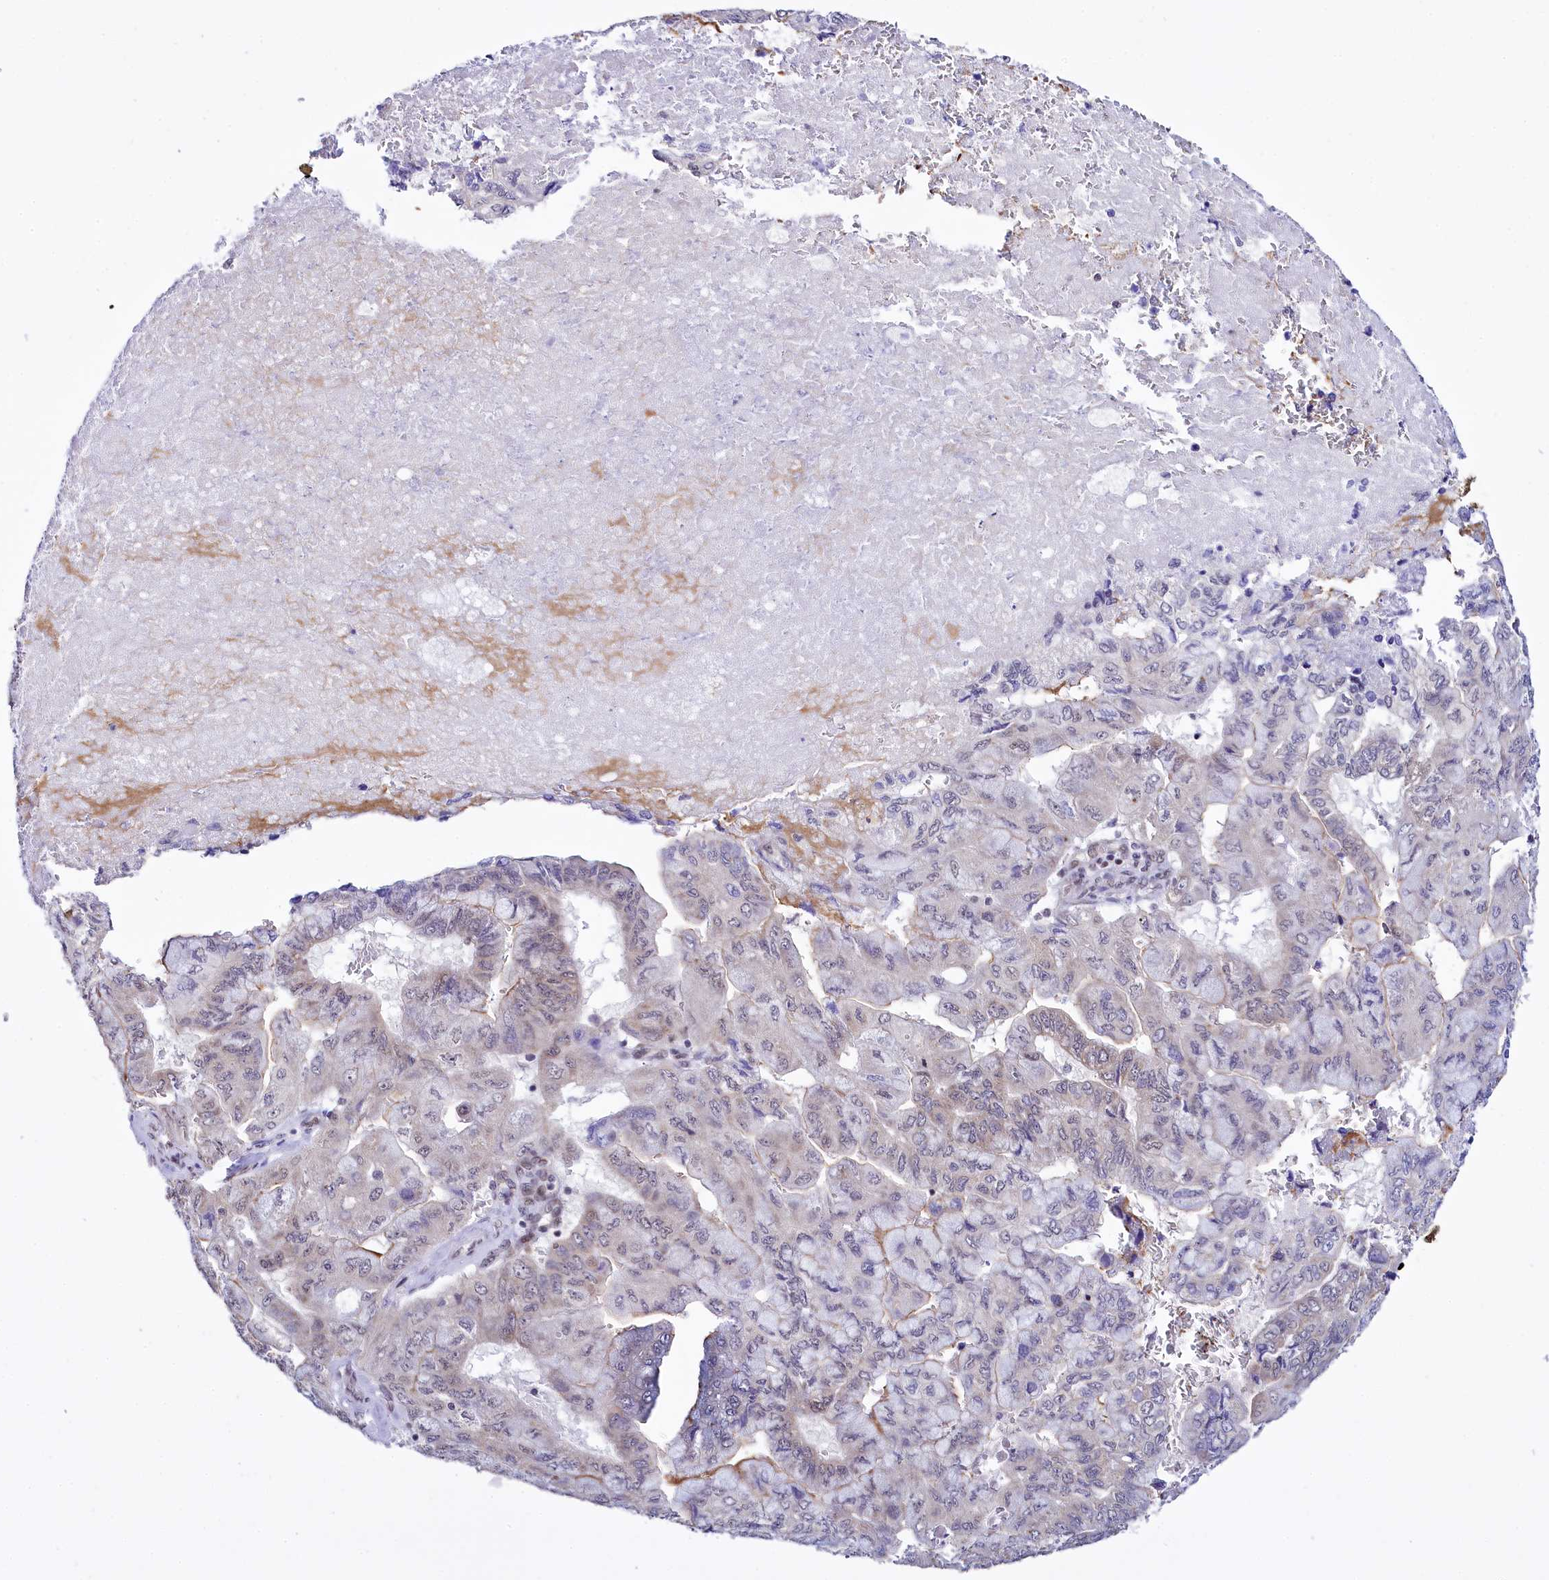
{"staining": {"intensity": "weak", "quantity": "25%-75%", "location": "nuclear"}, "tissue": "pancreatic cancer", "cell_type": "Tumor cells", "image_type": "cancer", "snomed": [{"axis": "morphology", "description": "Adenocarcinoma, NOS"}, {"axis": "topography", "description": "Pancreas"}], "caption": "Protein expression by immunohistochemistry (IHC) displays weak nuclear staining in approximately 25%-75% of tumor cells in pancreatic cancer (adenocarcinoma).", "gene": "SPATS2", "patient": {"sex": "male", "age": 51}}